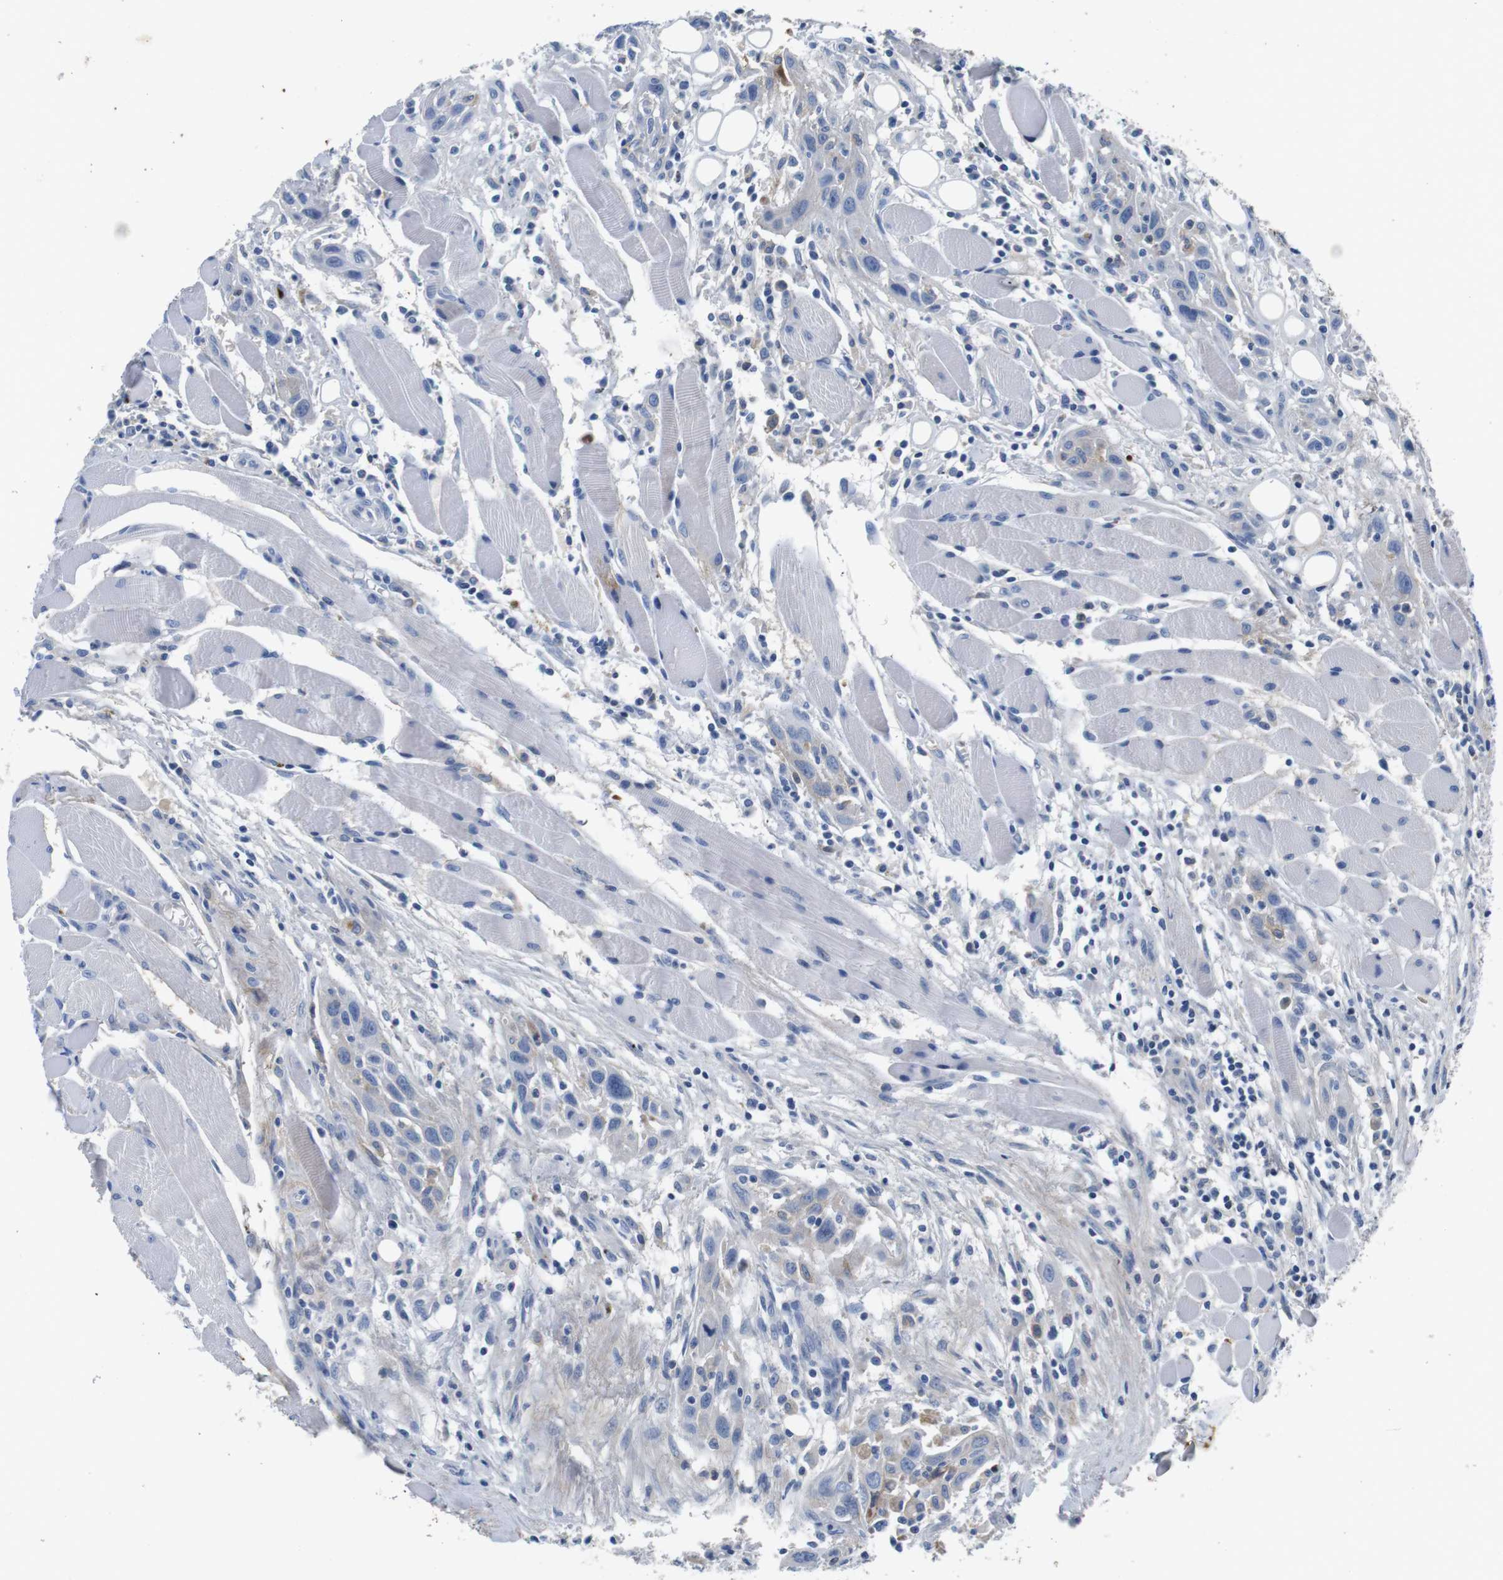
{"staining": {"intensity": "negative", "quantity": "none", "location": "none"}, "tissue": "head and neck cancer", "cell_type": "Tumor cells", "image_type": "cancer", "snomed": [{"axis": "morphology", "description": "Squamous cell carcinoma, NOS"}, {"axis": "topography", "description": "Oral tissue"}, {"axis": "topography", "description": "Head-Neck"}], "caption": "Immunohistochemical staining of squamous cell carcinoma (head and neck) exhibits no significant positivity in tumor cells. (DAB (3,3'-diaminobenzidine) immunohistochemistry, high magnification).", "gene": "IGKC", "patient": {"sex": "female", "age": 50}}